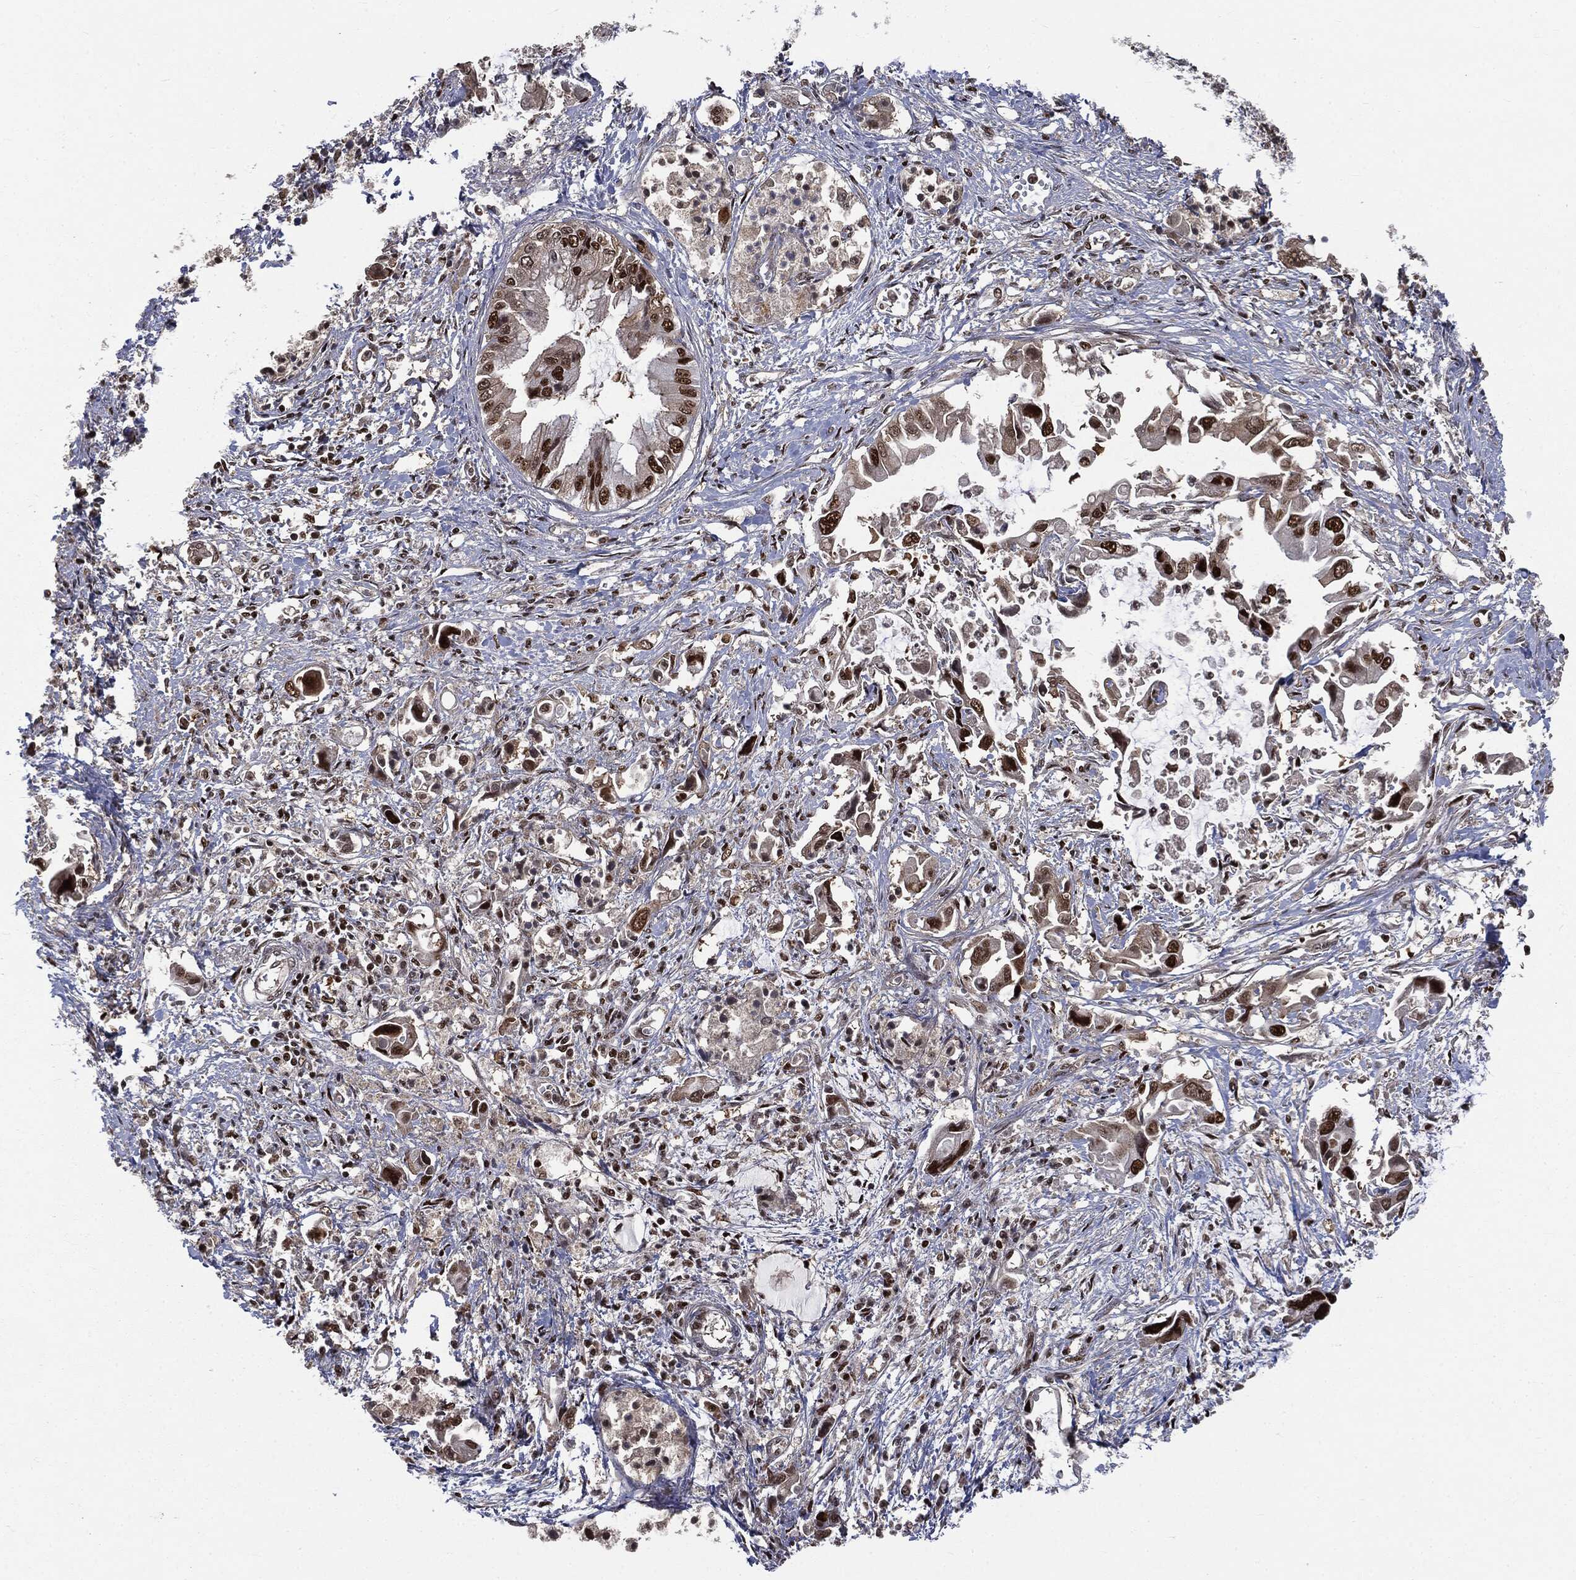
{"staining": {"intensity": "strong", "quantity": ">75%", "location": "nuclear"}, "tissue": "pancreatic cancer", "cell_type": "Tumor cells", "image_type": "cancer", "snomed": [{"axis": "morphology", "description": "Adenocarcinoma, NOS"}, {"axis": "topography", "description": "Pancreas"}], "caption": "Tumor cells display strong nuclear staining in approximately >75% of cells in adenocarcinoma (pancreatic). (DAB (3,3'-diaminobenzidine) IHC, brown staining for protein, blue staining for nuclei).", "gene": "DPH2", "patient": {"sex": "male", "age": 84}}